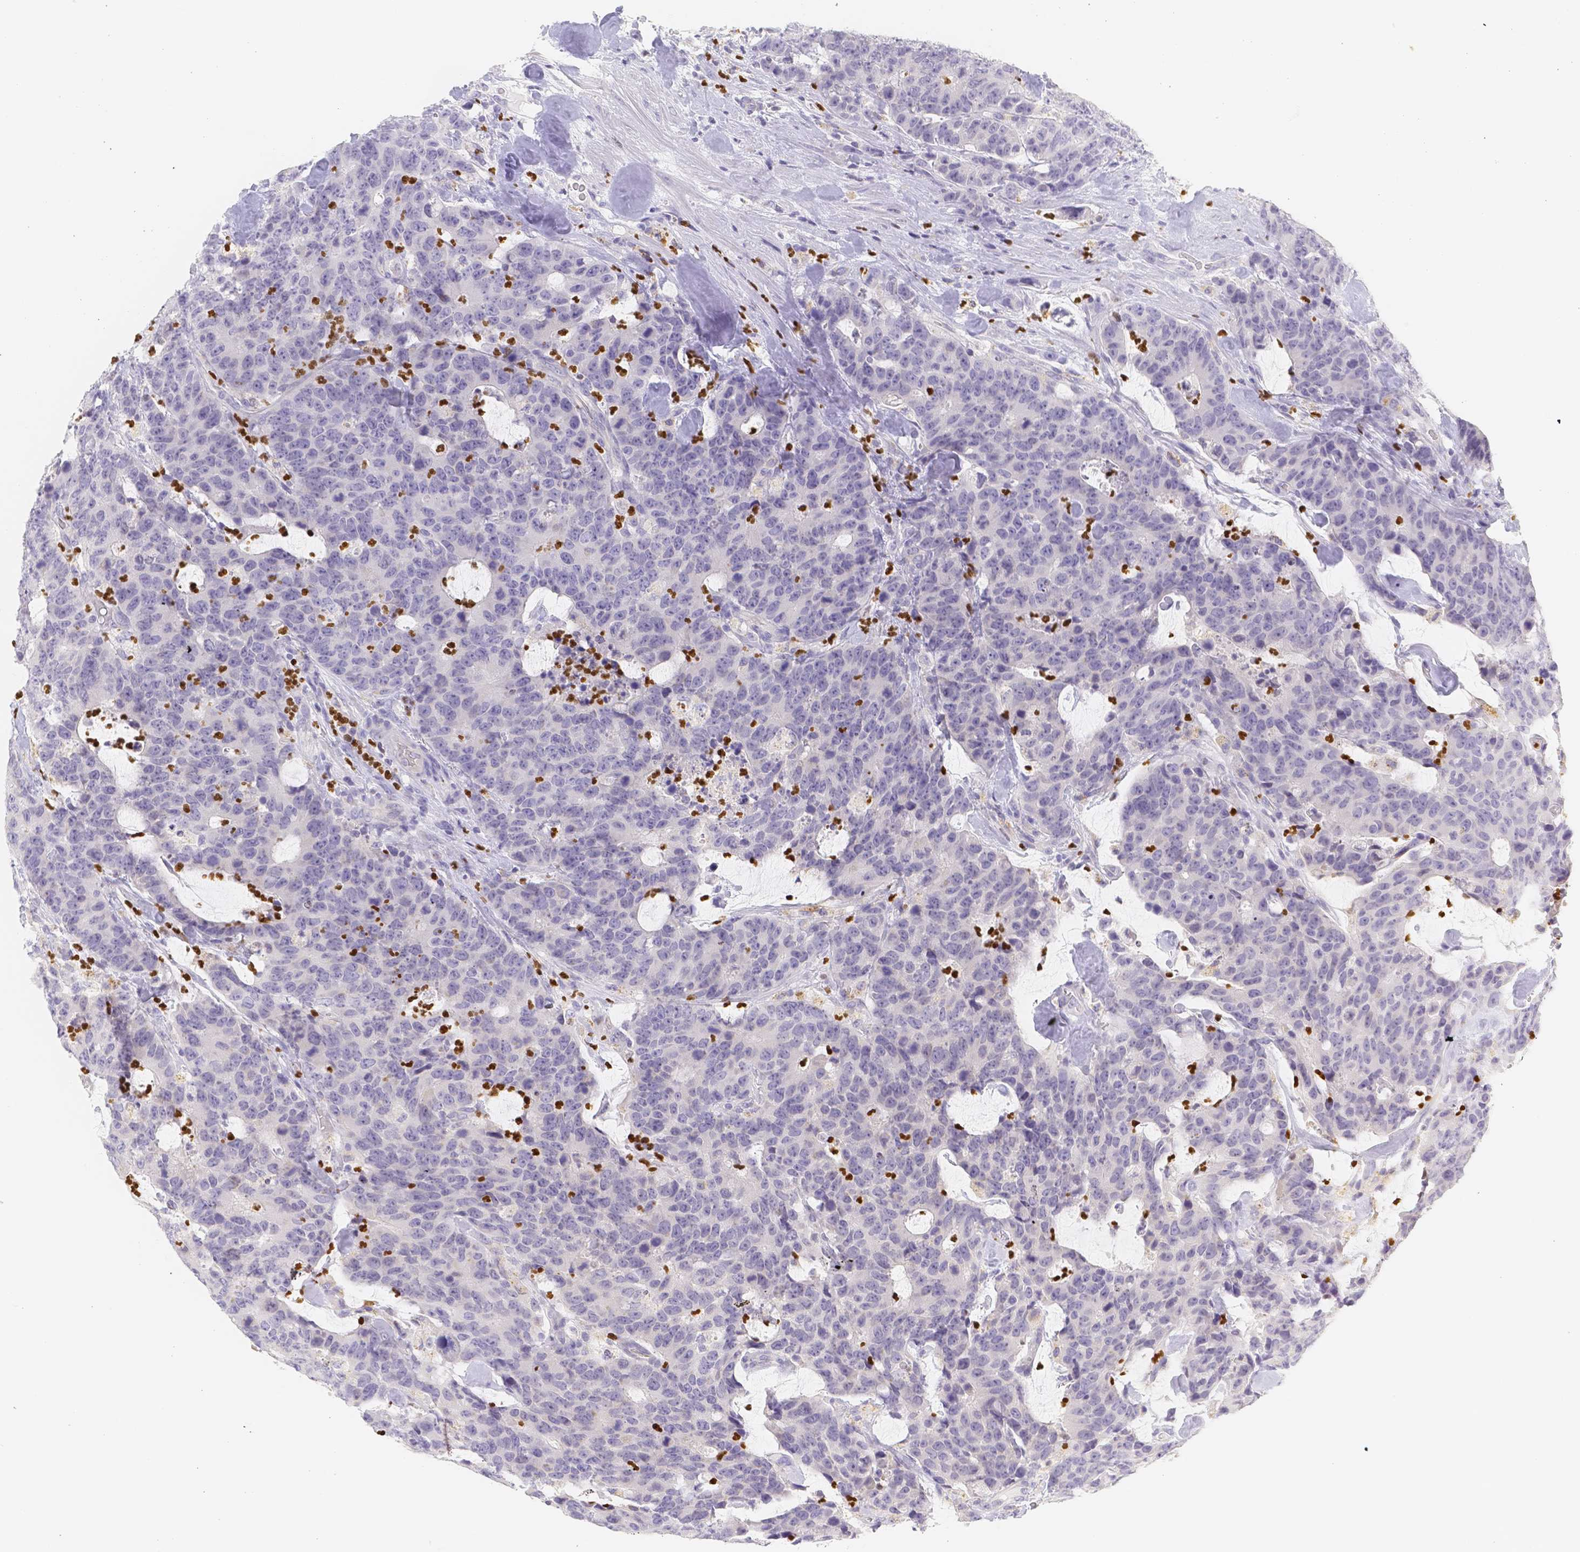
{"staining": {"intensity": "negative", "quantity": "none", "location": "none"}, "tissue": "colorectal cancer", "cell_type": "Tumor cells", "image_type": "cancer", "snomed": [{"axis": "morphology", "description": "Adenocarcinoma, NOS"}, {"axis": "topography", "description": "Colon"}], "caption": "IHC photomicrograph of neoplastic tissue: human colorectal cancer (adenocarcinoma) stained with DAB (3,3'-diaminobenzidine) reveals no significant protein positivity in tumor cells.", "gene": "PADI4", "patient": {"sex": "female", "age": 86}}